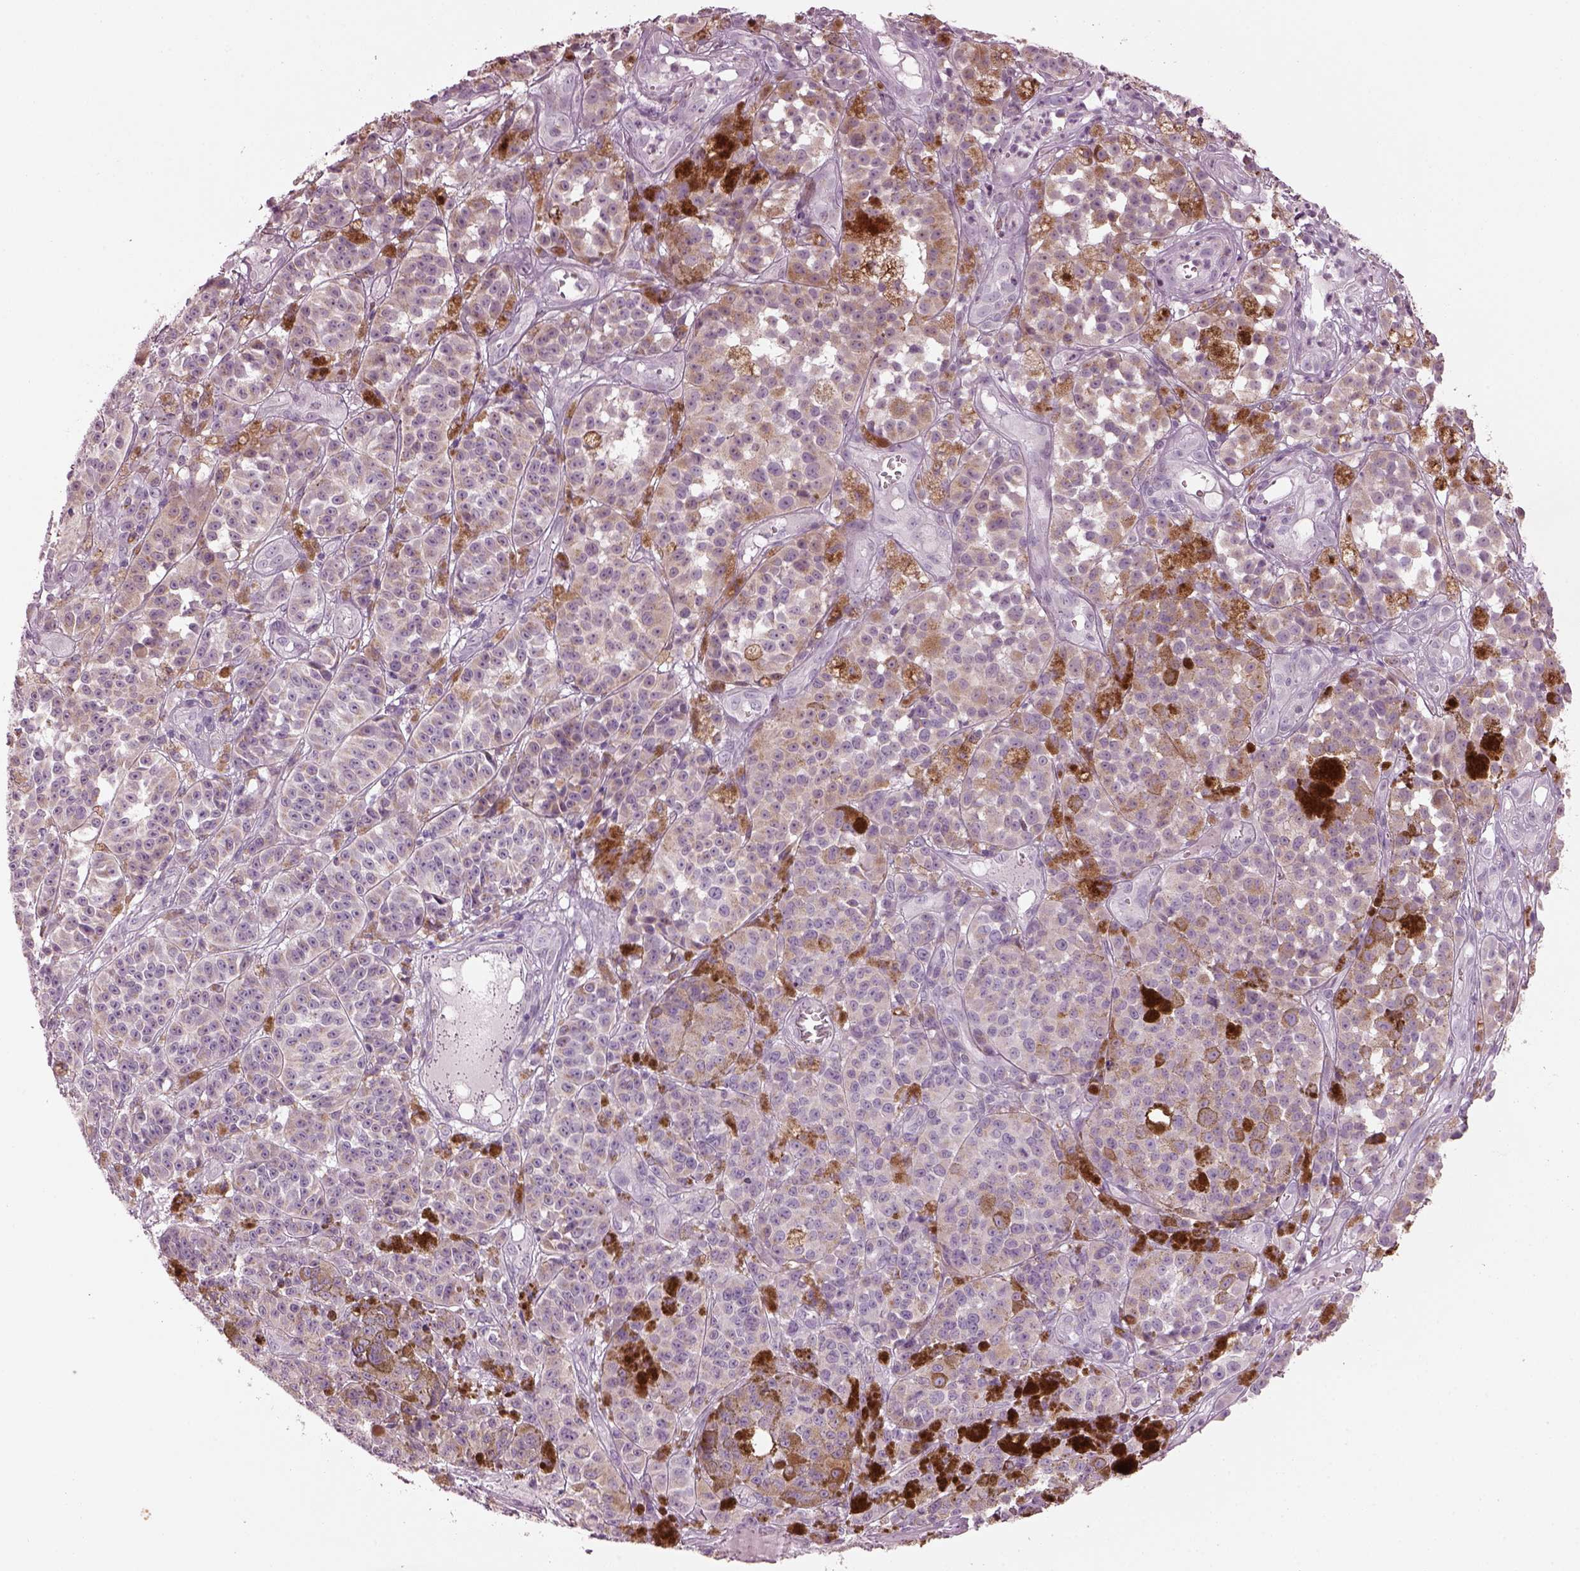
{"staining": {"intensity": "weak", "quantity": "25%-75%", "location": "cytoplasmic/membranous"}, "tissue": "melanoma", "cell_type": "Tumor cells", "image_type": "cancer", "snomed": [{"axis": "morphology", "description": "Malignant melanoma, NOS"}, {"axis": "topography", "description": "Skin"}], "caption": "Weak cytoplasmic/membranous positivity is appreciated in approximately 25%-75% of tumor cells in melanoma. Nuclei are stained in blue.", "gene": "TMEM231", "patient": {"sex": "female", "age": 58}}